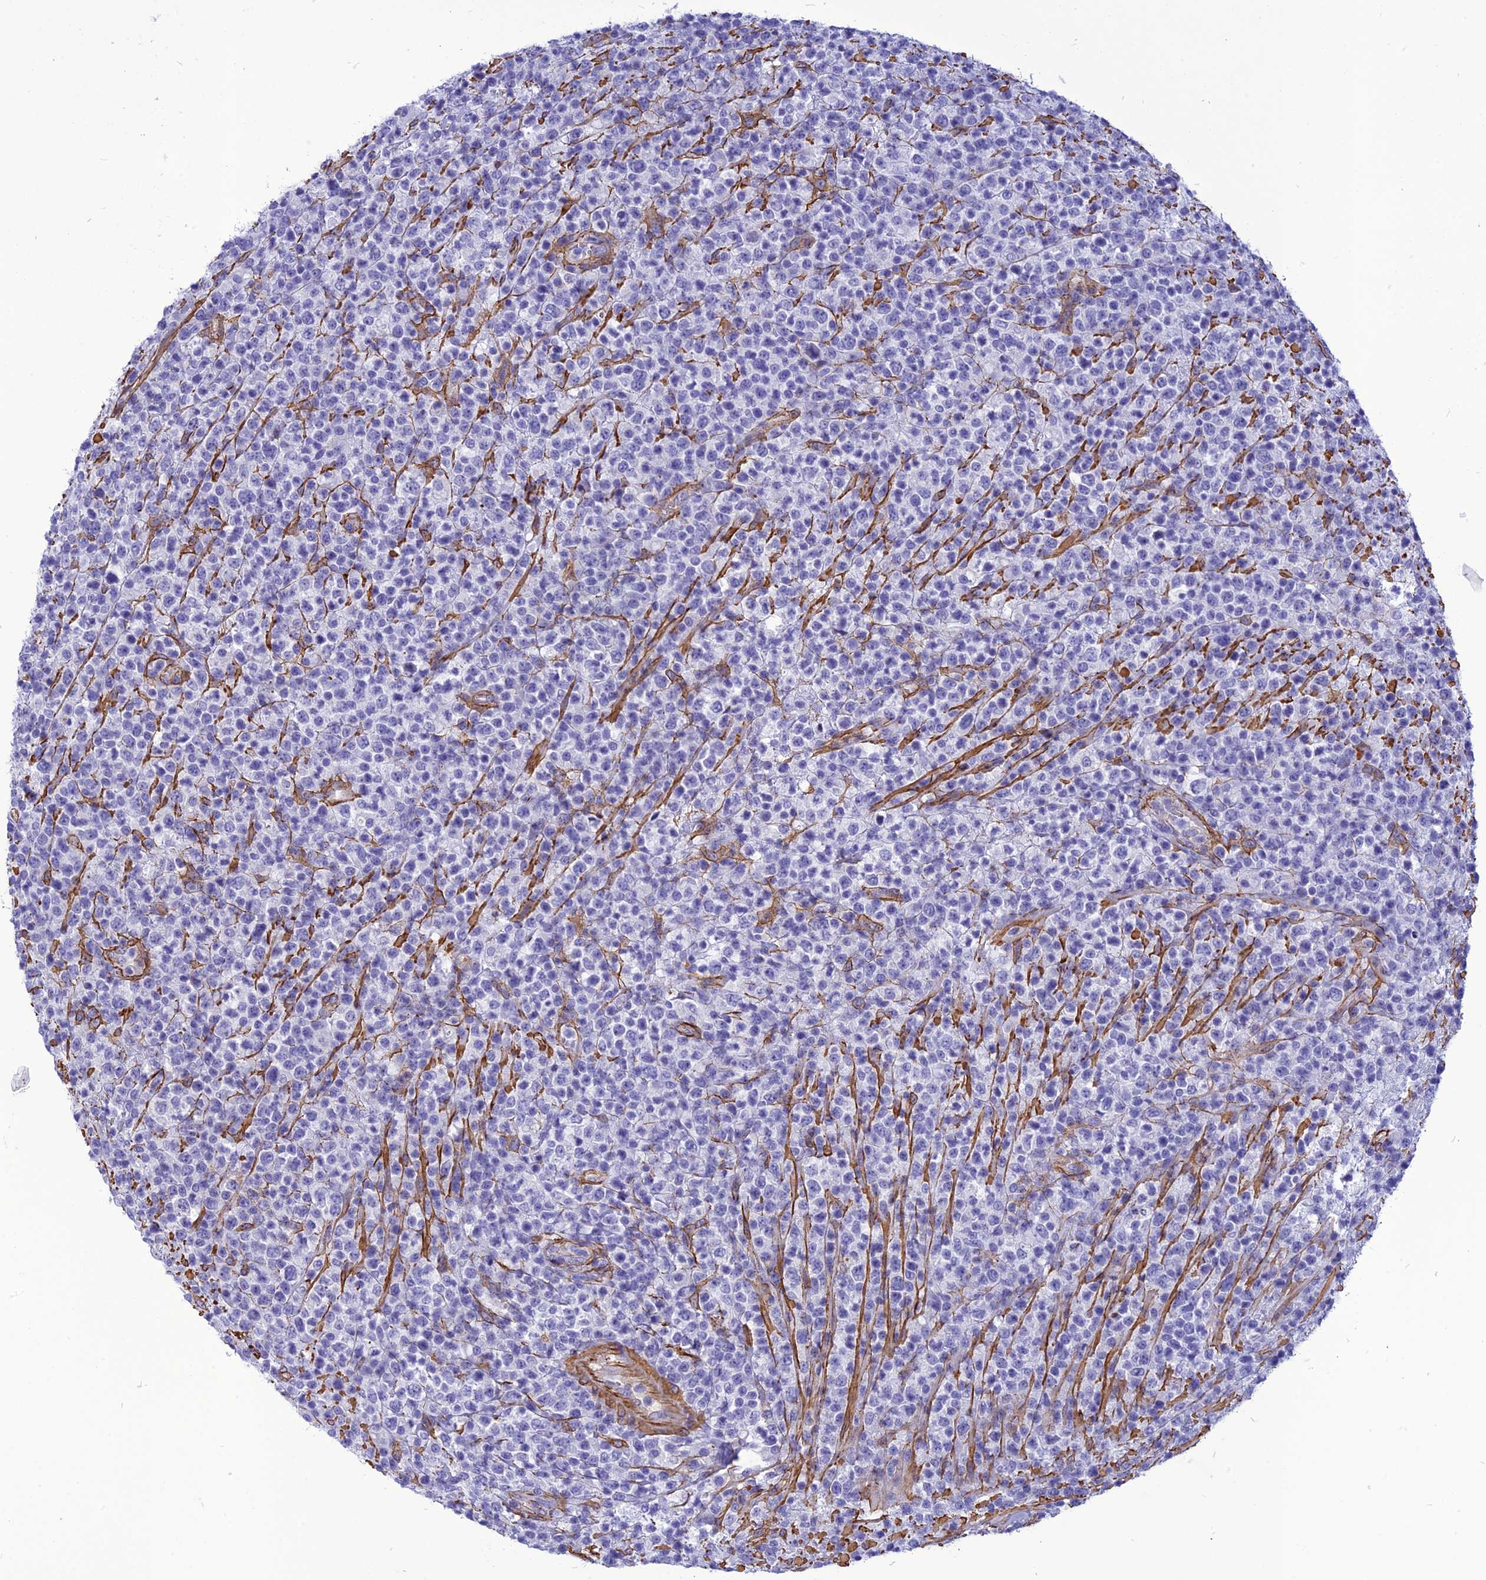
{"staining": {"intensity": "negative", "quantity": "none", "location": "none"}, "tissue": "lymphoma", "cell_type": "Tumor cells", "image_type": "cancer", "snomed": [{"axis": "morphology", "description": "Malignant lymphoma, non-Hodgkin's type, High grade"}, {"axis": "topography", "description": "Colon"}], "caption": "DAB (3,3'-diaminobenzidine) immunohistochemical staining of high-grade malignant lymphoma, non-Hodgkin's type demonstrates no significant positivity in tumor cells.", "gene": "NKD1", "patient": {"sex": "female", "age": 53}}